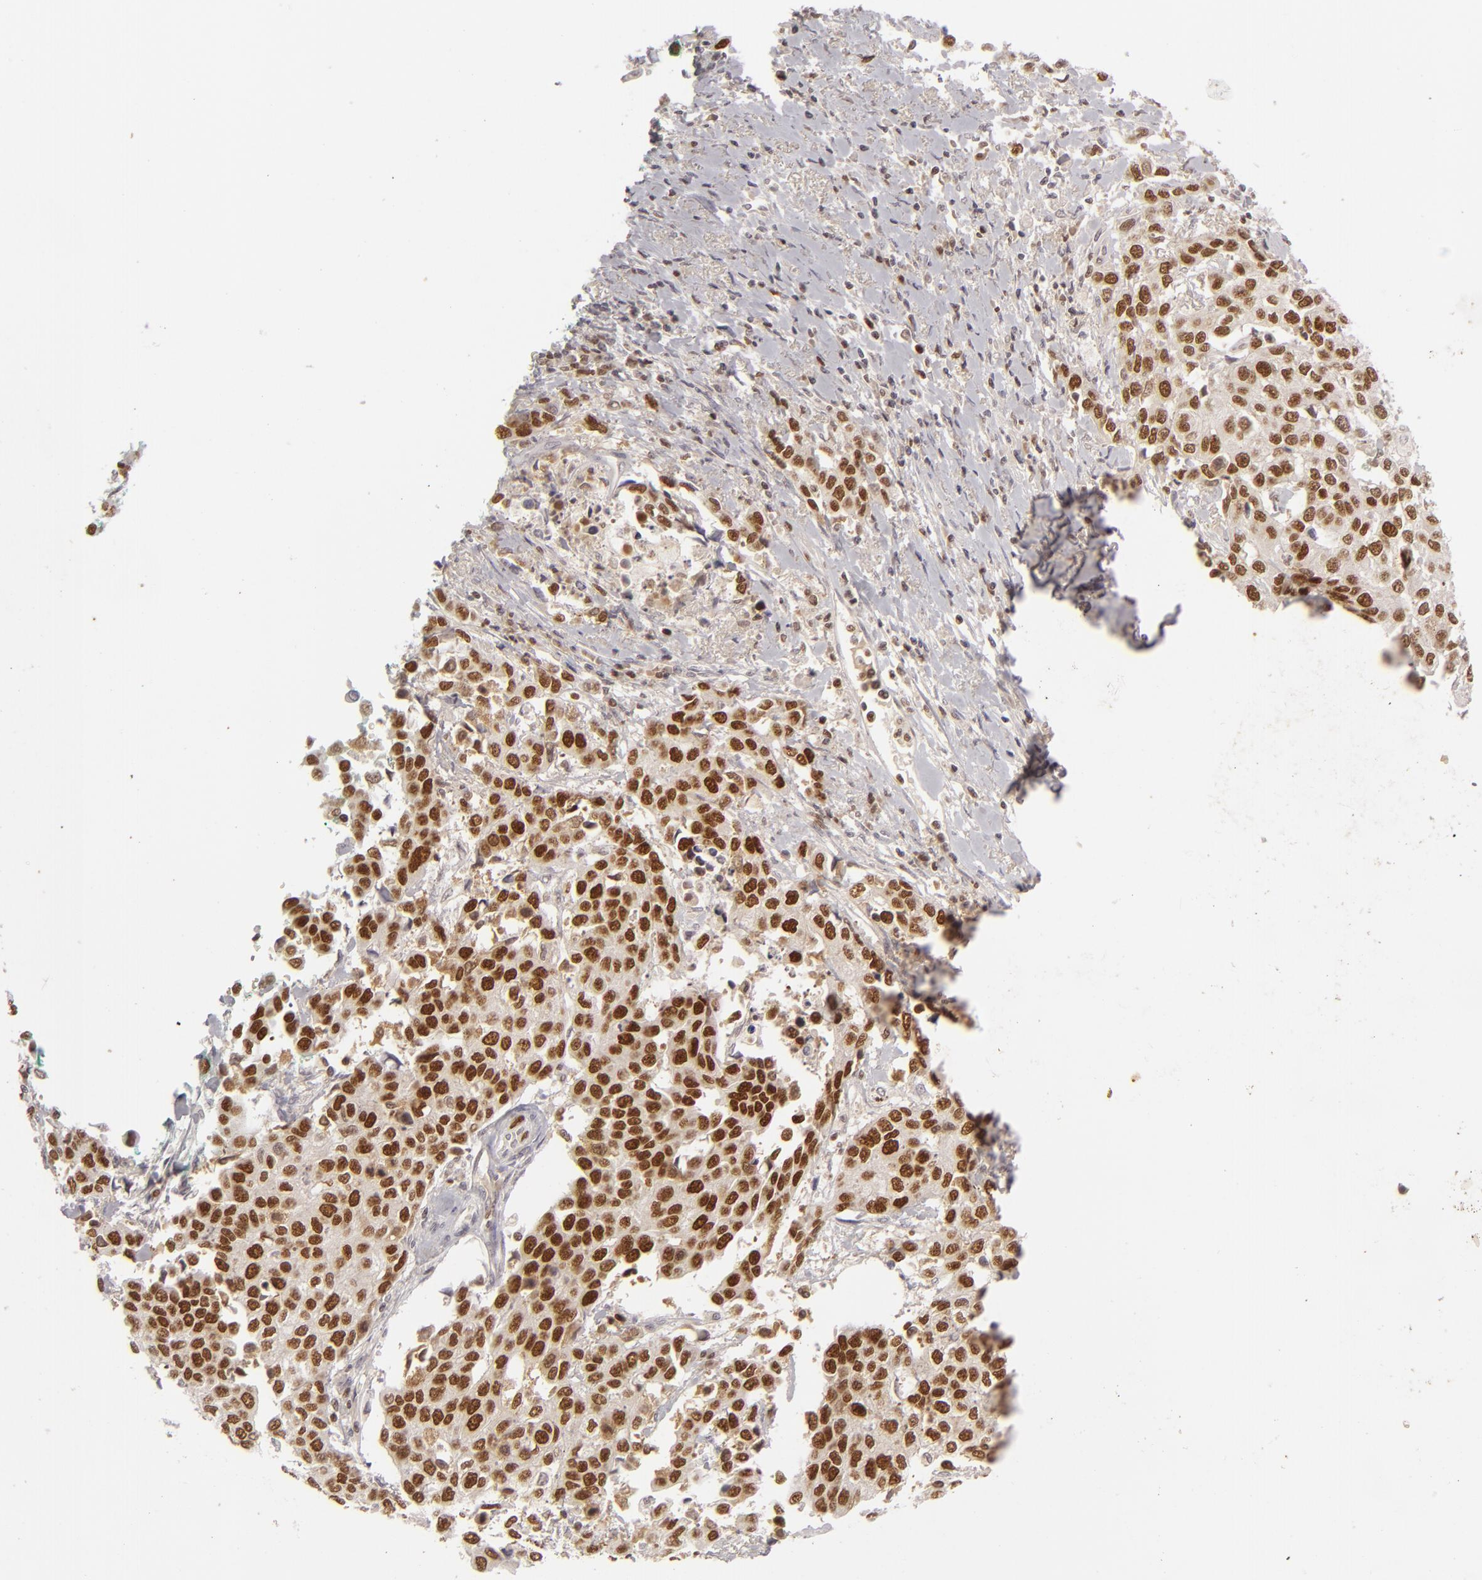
{"staining": {"intensity": "strong", "quantity": ">75%", "location": "nuclear"}, "tissue": "cervical cancer", "cell_type": "Tumor cells", "image_type": "cancer", "snomed": [{"axis": "morphology", "description": "Squamous cell carcinoma, NOS"}, {"axis": "topography", "description": "Cervix"}], "caption": "An image of cervical cancer (squamous cell carcinoma) stained for a protein reveals strong nuclear brown staining in tumor cells. The protein of interest is shown in brown color, while the nuclei are stained blue.", "gene": "FEN1", "patient": {"sex": "female", "age": 54}}